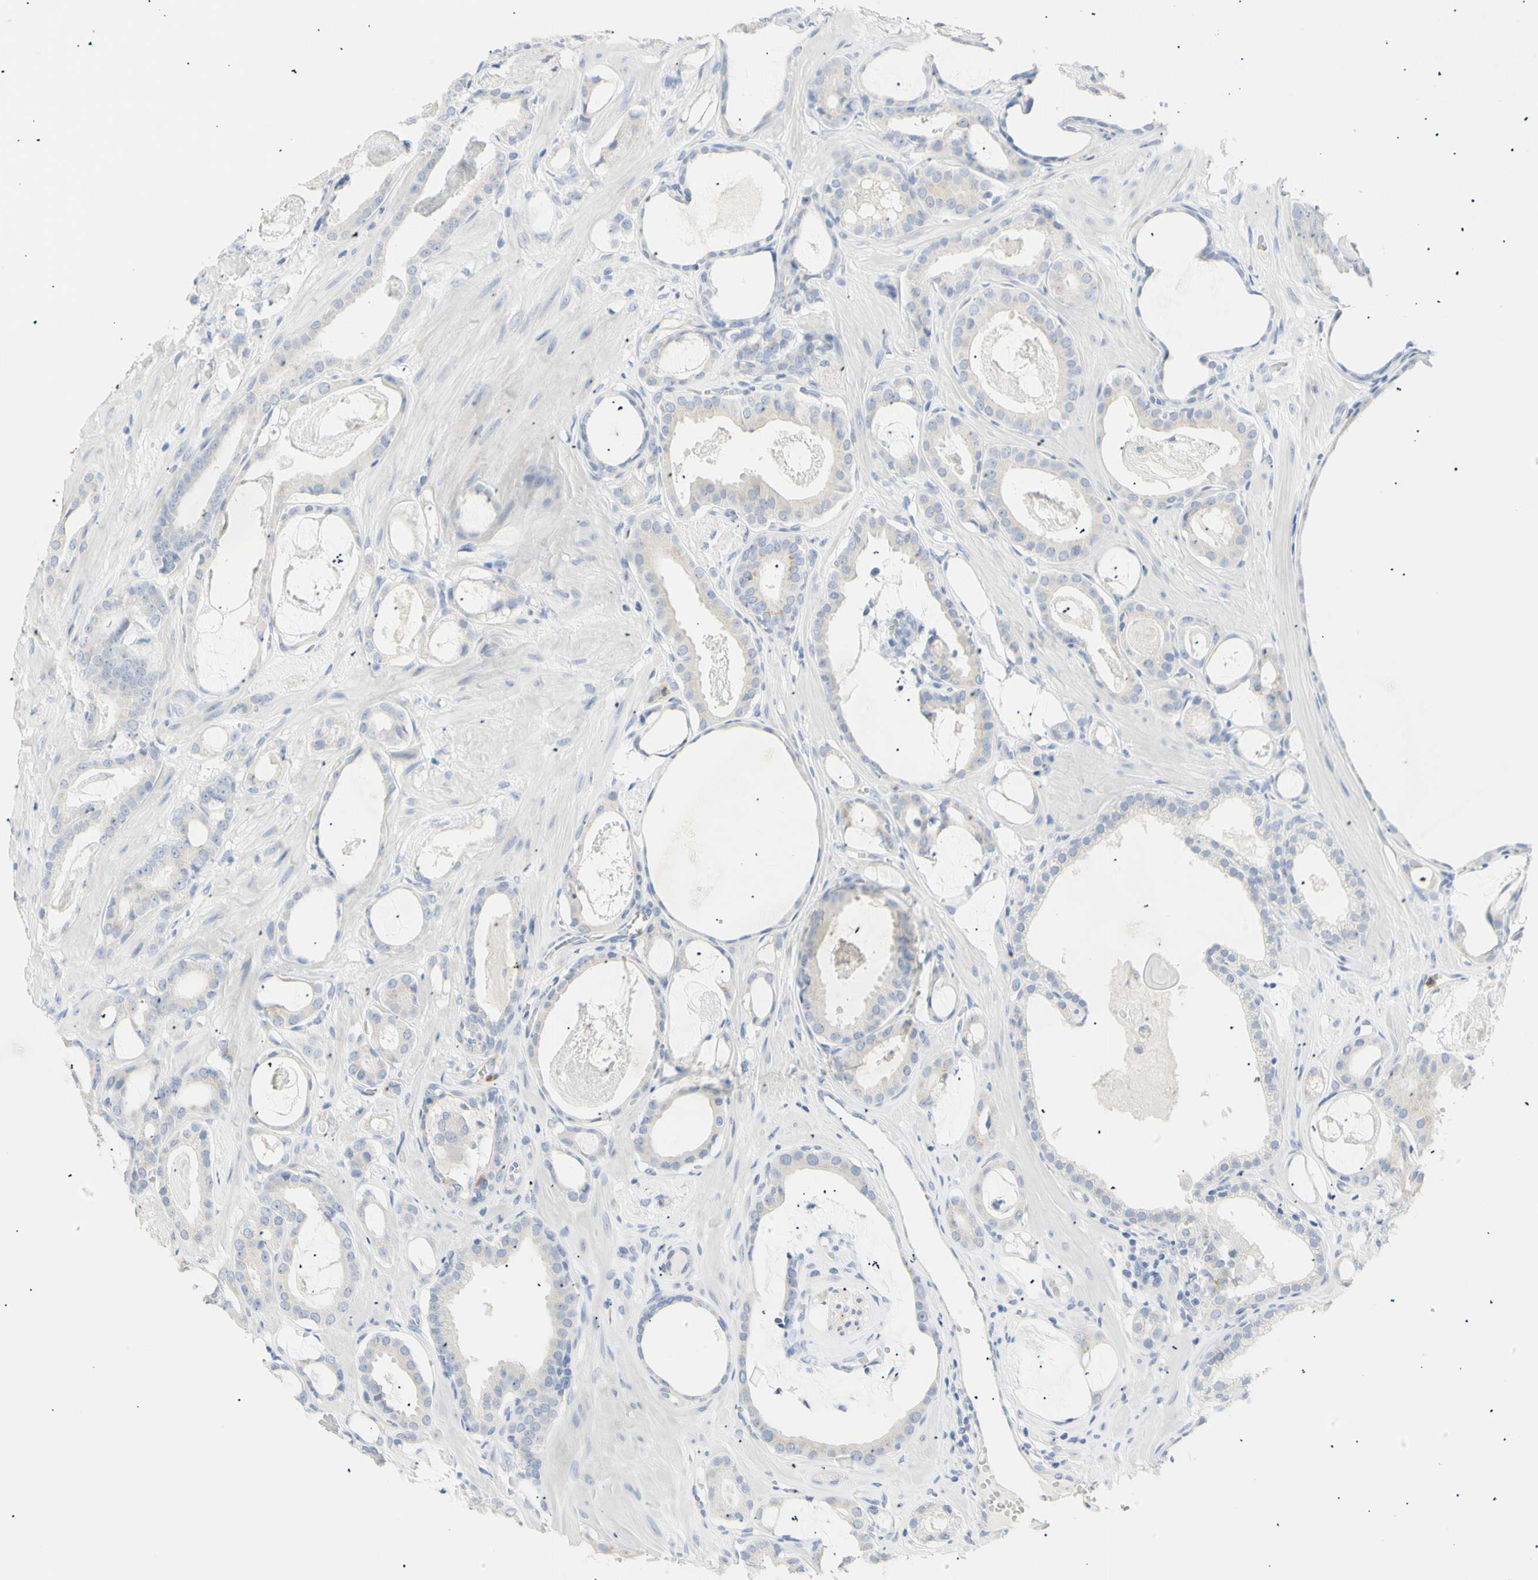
{"staining": {"intensity": "weak", "quantity": "<25%", "location": "cytoplasmic/membranous"}, "tissue": "prostate cancer", "cell_type": "Tumor cells", "image_type": "cancer", "snomed": [{"axis": "morphology", "description": "Adenocarcinoma, Low grade"}, {"axis": "topography", "description": "Prostate"}], "caption": "IHC histopathology image of neoplastic tissue: prostate cancer stained with DAB shows no significant protein positivity in tumor cells.", "gene": "B4GALNT3", "patient": {"sex": "male", "age": 53}}